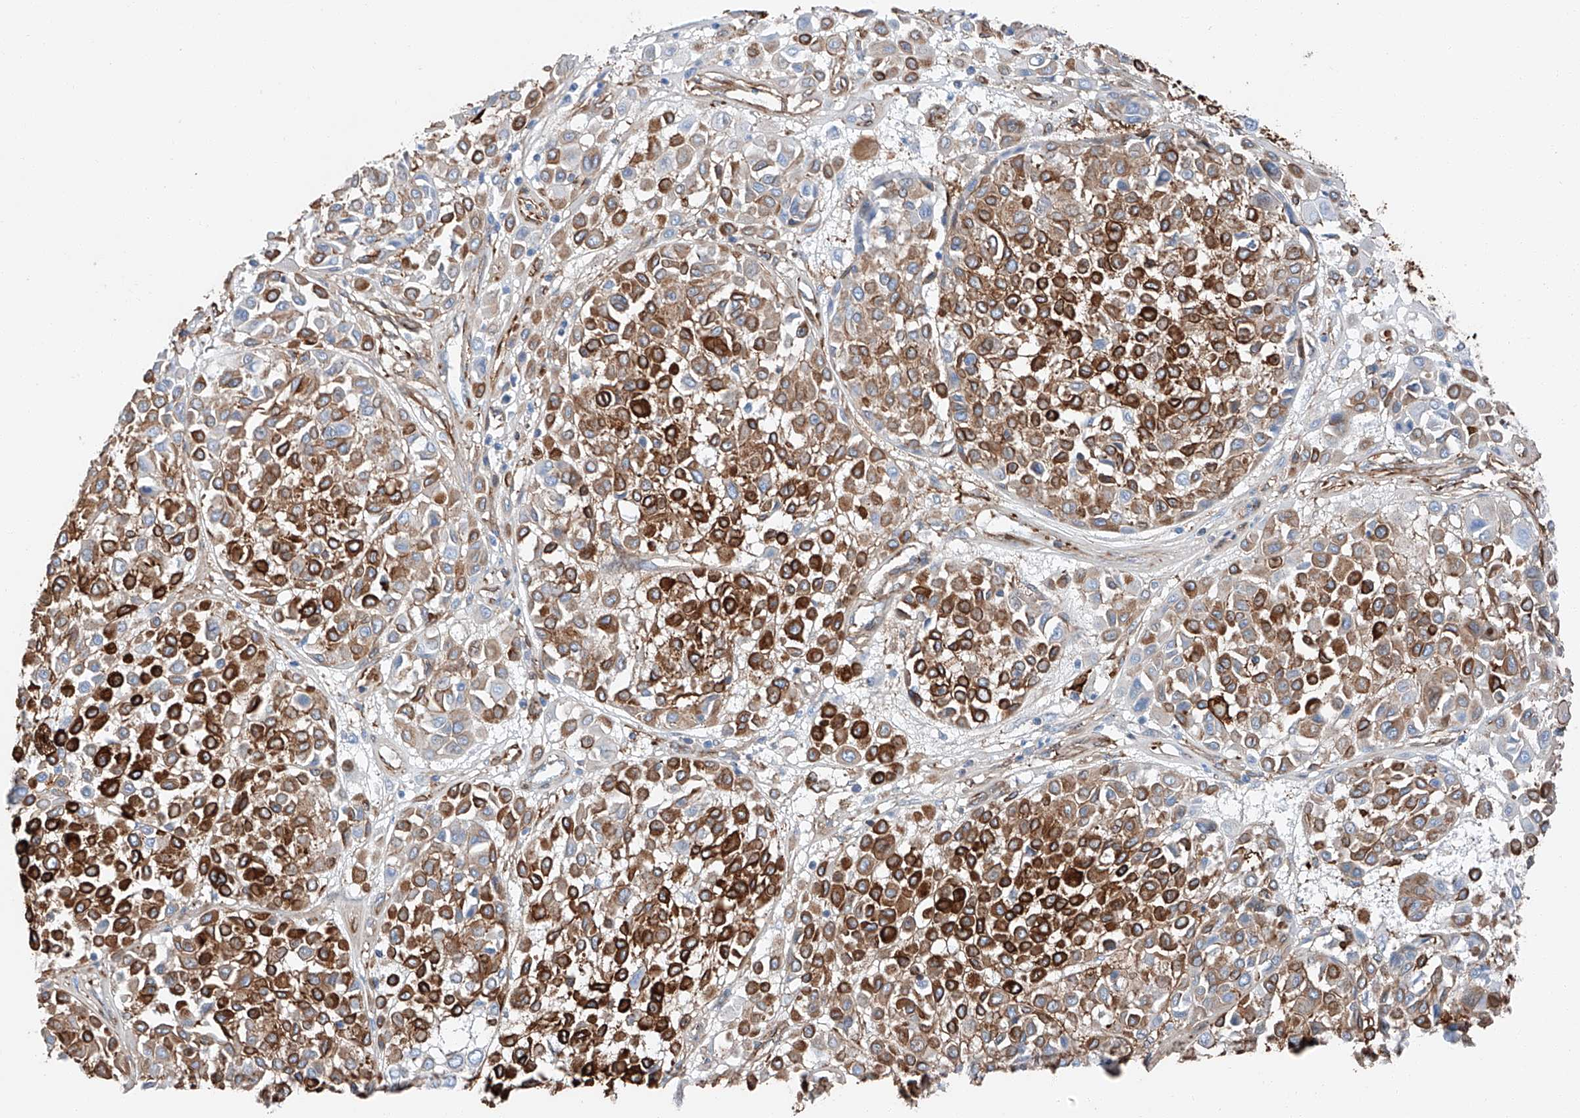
{"staining": {"intensity": "strong", "quantity": ">75%", "location": "cytoplasmic/membranous"}, "tissue": "melanoma", "cell_type": "Tumor cells", "image_type": "cancer", "snomed": [{"axis": "morphology", "description": "Malignant melanoma, Metastatic site"}, {"axis": "topography", "description": "Soft tissue"}], "caption": "Melanoma stained with a protein marker exhibits strong staining in tumor cells.", "gene": "ZNF804A", "patient": {"sex": "male", "age": 41}}